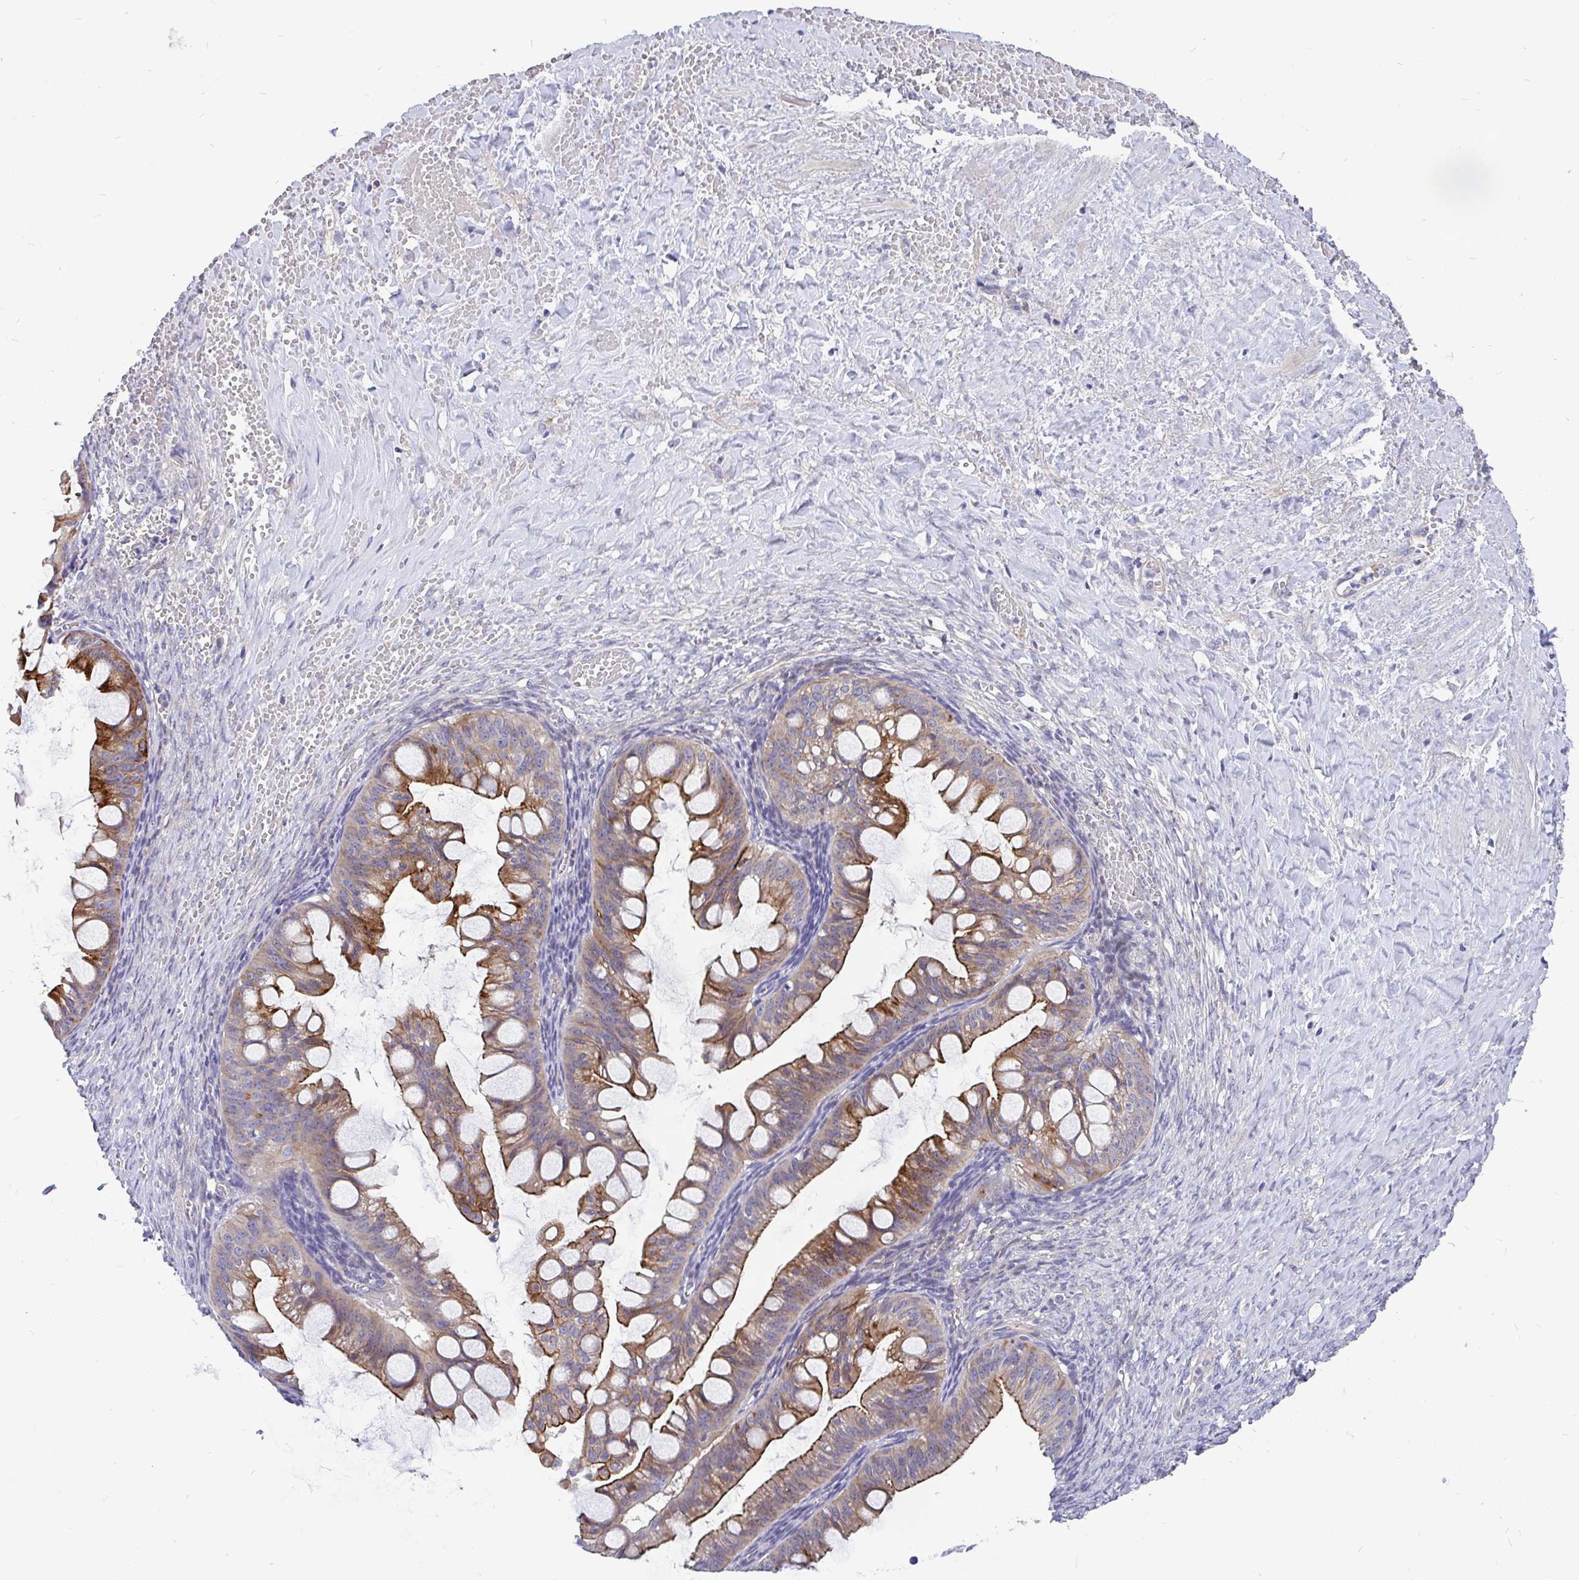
{"staining": {"intensity": "strong", "quantity": "25%-75%", "location": "cytoplasmic/membranous"}, "tissue": "ovarian cancer", "cell_type": "Tumor cells", "image_type": "cancer", "snomed": [{"axis": "morphology", "description": "Cystadenocarcinoma, mucinous, NOS"}, {"axis": "topography", "description": "Ovary"}], "caption": "Ovarian cancer (mucinous cystadenocarcinoma) stained with a brown dye reveals strong cytoplasmic/membranous positive expression in approximately 25%-75% of tumor cells.", "gene": "LRRC26", "patient": {"sex": "female", "age": 73}}